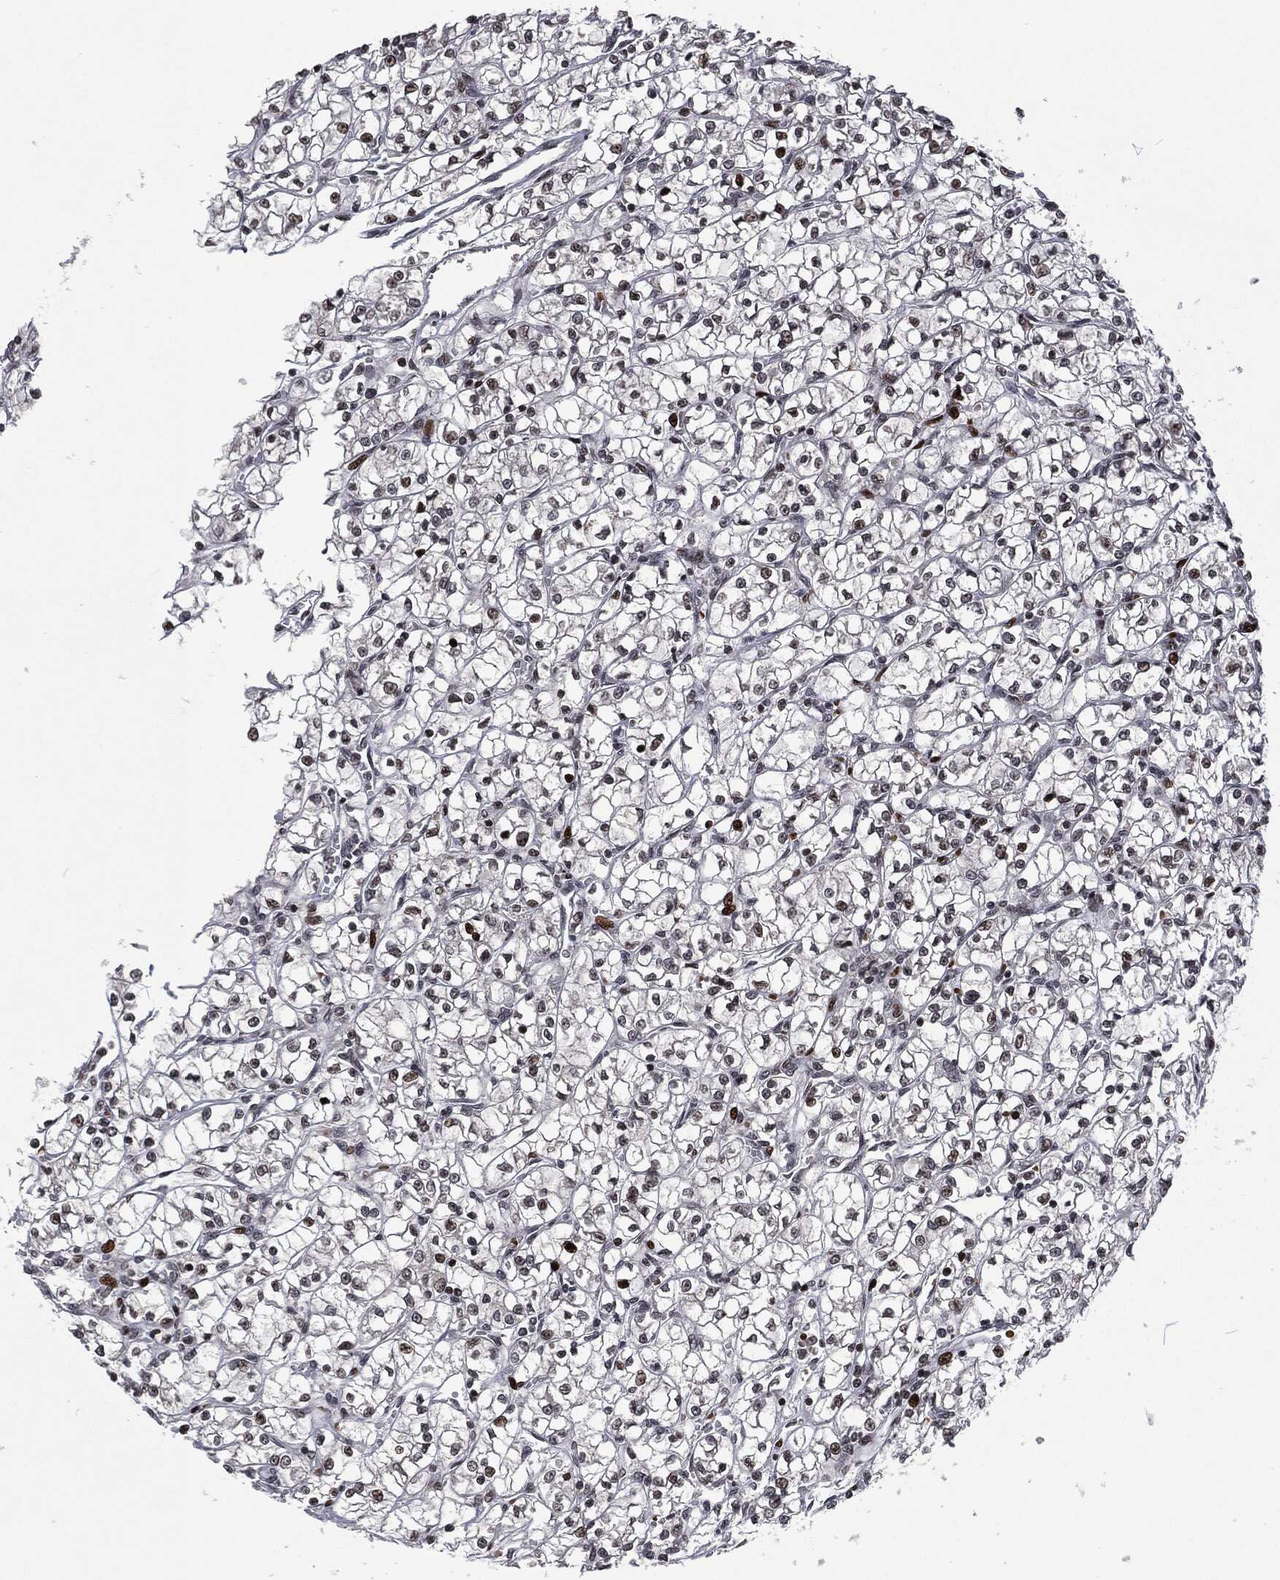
{"staining": {"intensity": "moderate", "quantity": "<25%", "location": "nuclear"}, "tissue": "renal cancer", "cell_type": "Tumor cells", "image_type": "cancer", "snomed": [{"axis": "morphology", "description": "Adenocarcinoma, NOS"}, {"axis": "topography", "description": "Kidney"}], "caption": "Immunohistochemistry (IHC) (DAB) staining of renal cancer (adenocarcinoma) reveals moderate nuclear protein staining in about <25% of tumor cells.", "gene": "EGFR", "patient": {"sex": "female", "age": 64}}